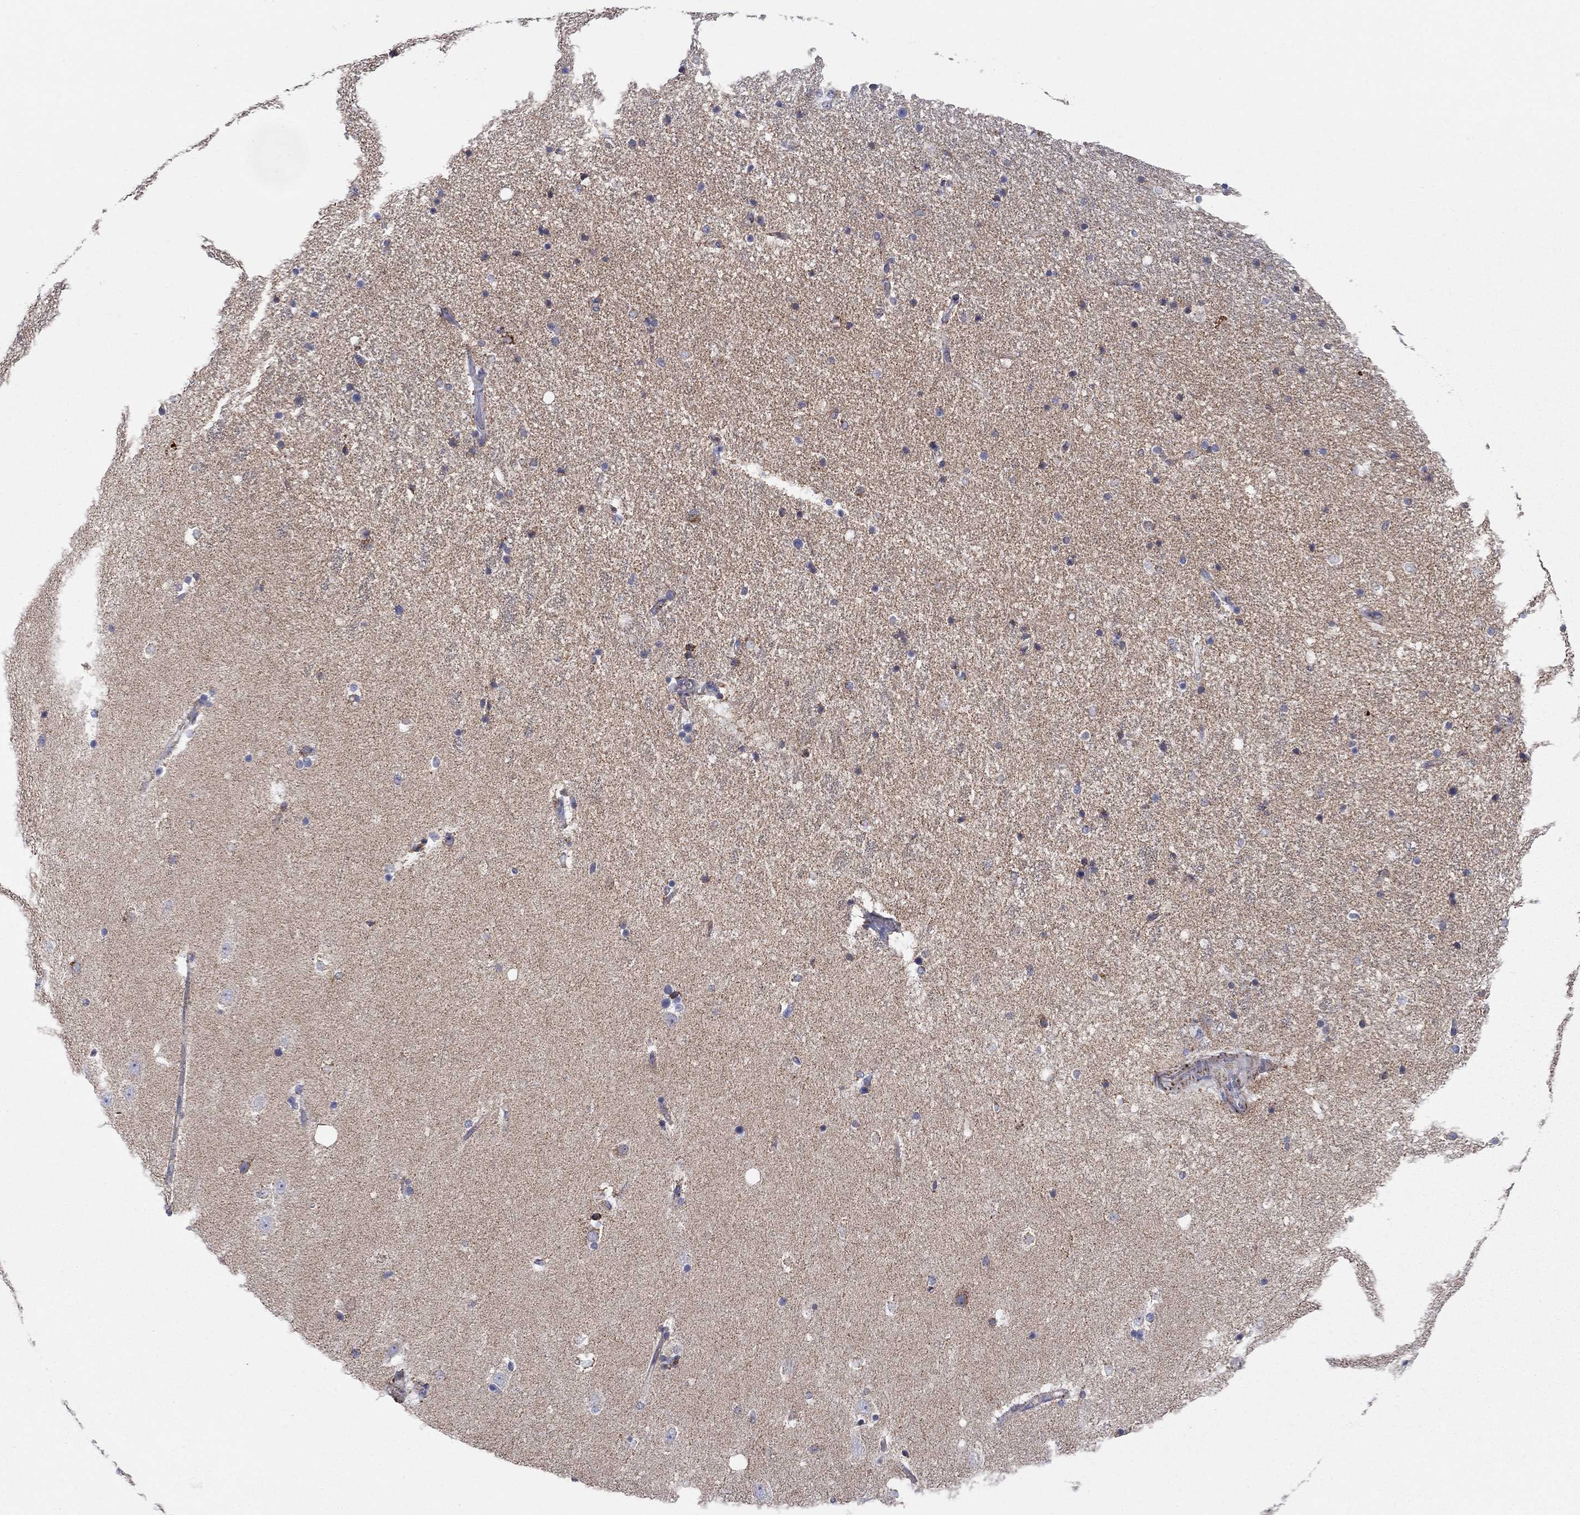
{"staining": {"intensity": "negative", "quantity": "none", "location": "none"}, "tissue": "hippocampus", "cell_type": "Glial cells", "image_type": "normal", "snomed": [{"axis": "morphology", "description": "Normal tissue, NOS"}, {"axis": "topography", "description": "Hippocampus"}], "caption": "Glial cells are negative for brown protein staining in normal hippocampus. The staining is performed using DAB (3,3'-diaminobenzidine) brown chromogen with nuclei counter-stained in using hematoxylin.", "gene": "MGST3", "patient": {"sex": "male", "age": 49}}